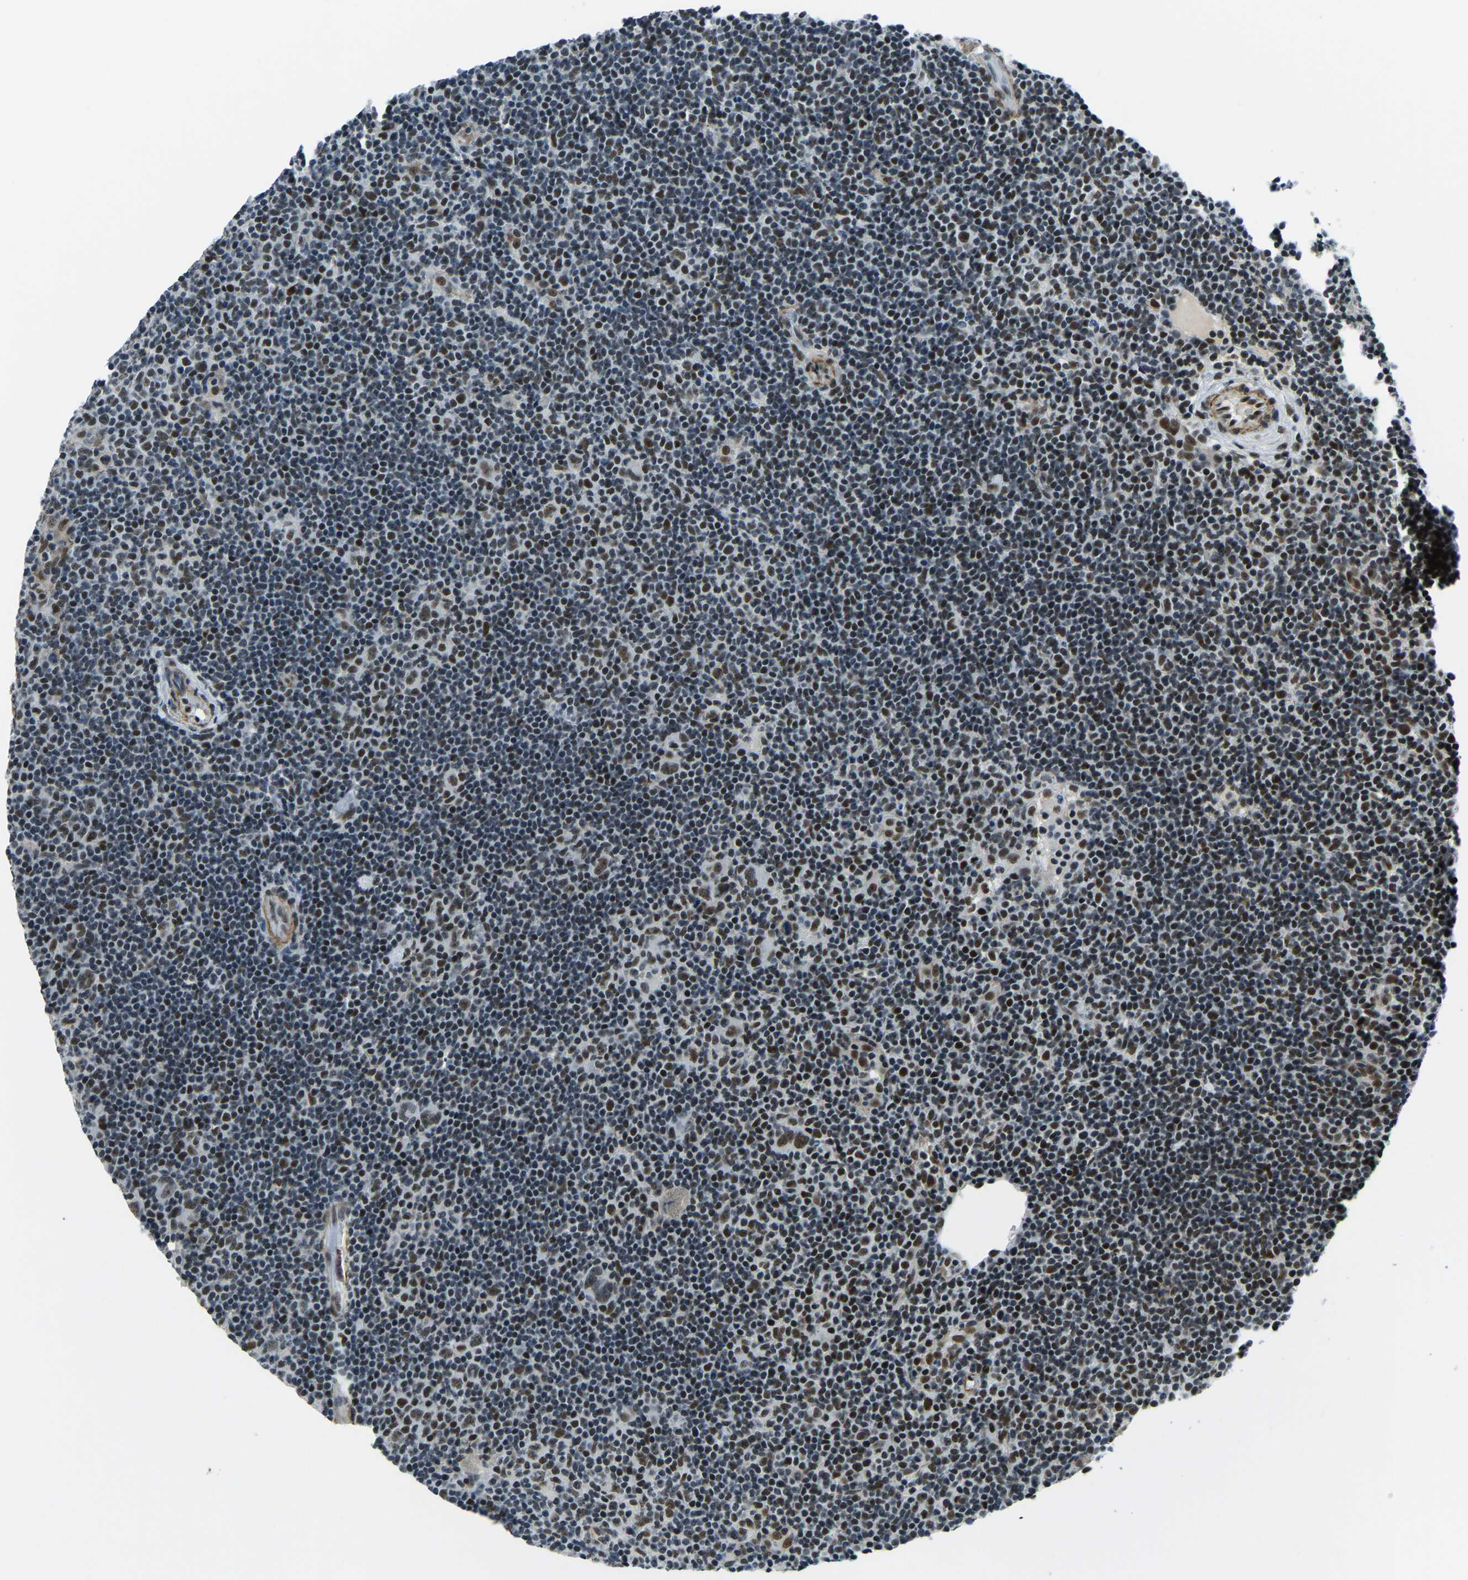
{"staining": {"intensity": "moderate", "quantity": ">75%", "location": "nuclear"}, "tissue": "lymphoma", "cell_type": "Tumor cells", "image_type": "cancer", "snomed": [{"axis": "morphology", "description": "Hodgkin's disease, NOS"}, {"axis": "topography", "description": "Lymph node"}], "caption": "Brown immunohistochemical staining in human Hodgkin's disease displays moderate nuclear positivity in approximately >75% of tumor cells.", "gene": "PRCC", "patient": {"sex": "female", "age": 57}}